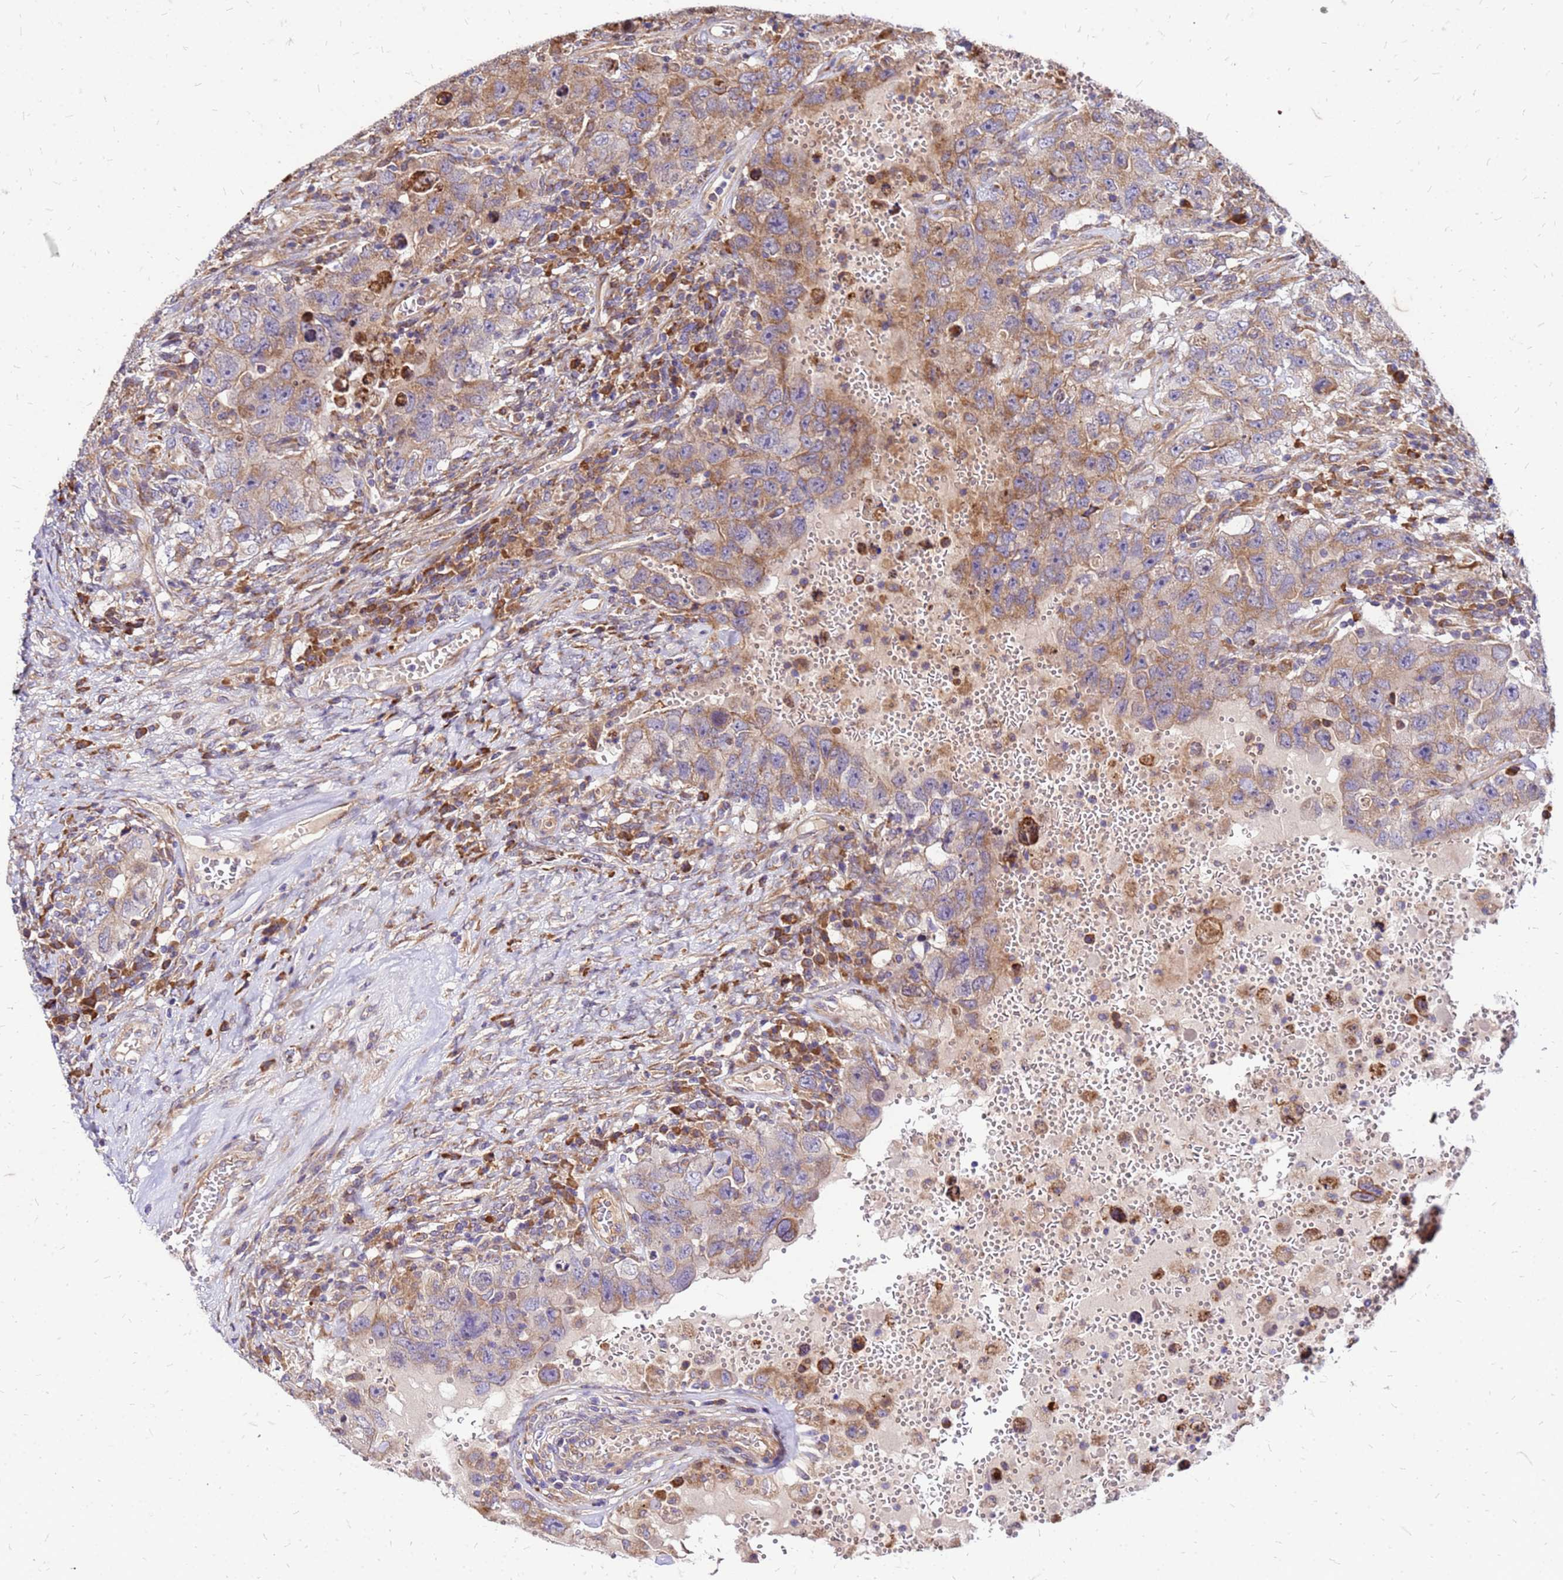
{"staining": {"intensity": "moderate", "quantity": ">75%", "location": "cytoplasmic/membranous"}, "tissue": "testis cancer", "cell_type": "Tumor cells", "image_type": "cancer", "snomed": [{"axis": "morphology", "description": "Carcinoma, Embryonal, NOS"}, {"axis": "topography", "description": "Testis"}], "caption": "A medium amount of moderate cytoplasmic/membranous expression is present in about >75% of tumor cells in testis cancer (embryonal carcinoma) tissue.", "gene": "VMO1", "patient": {"sex": "male", "age": 26}}